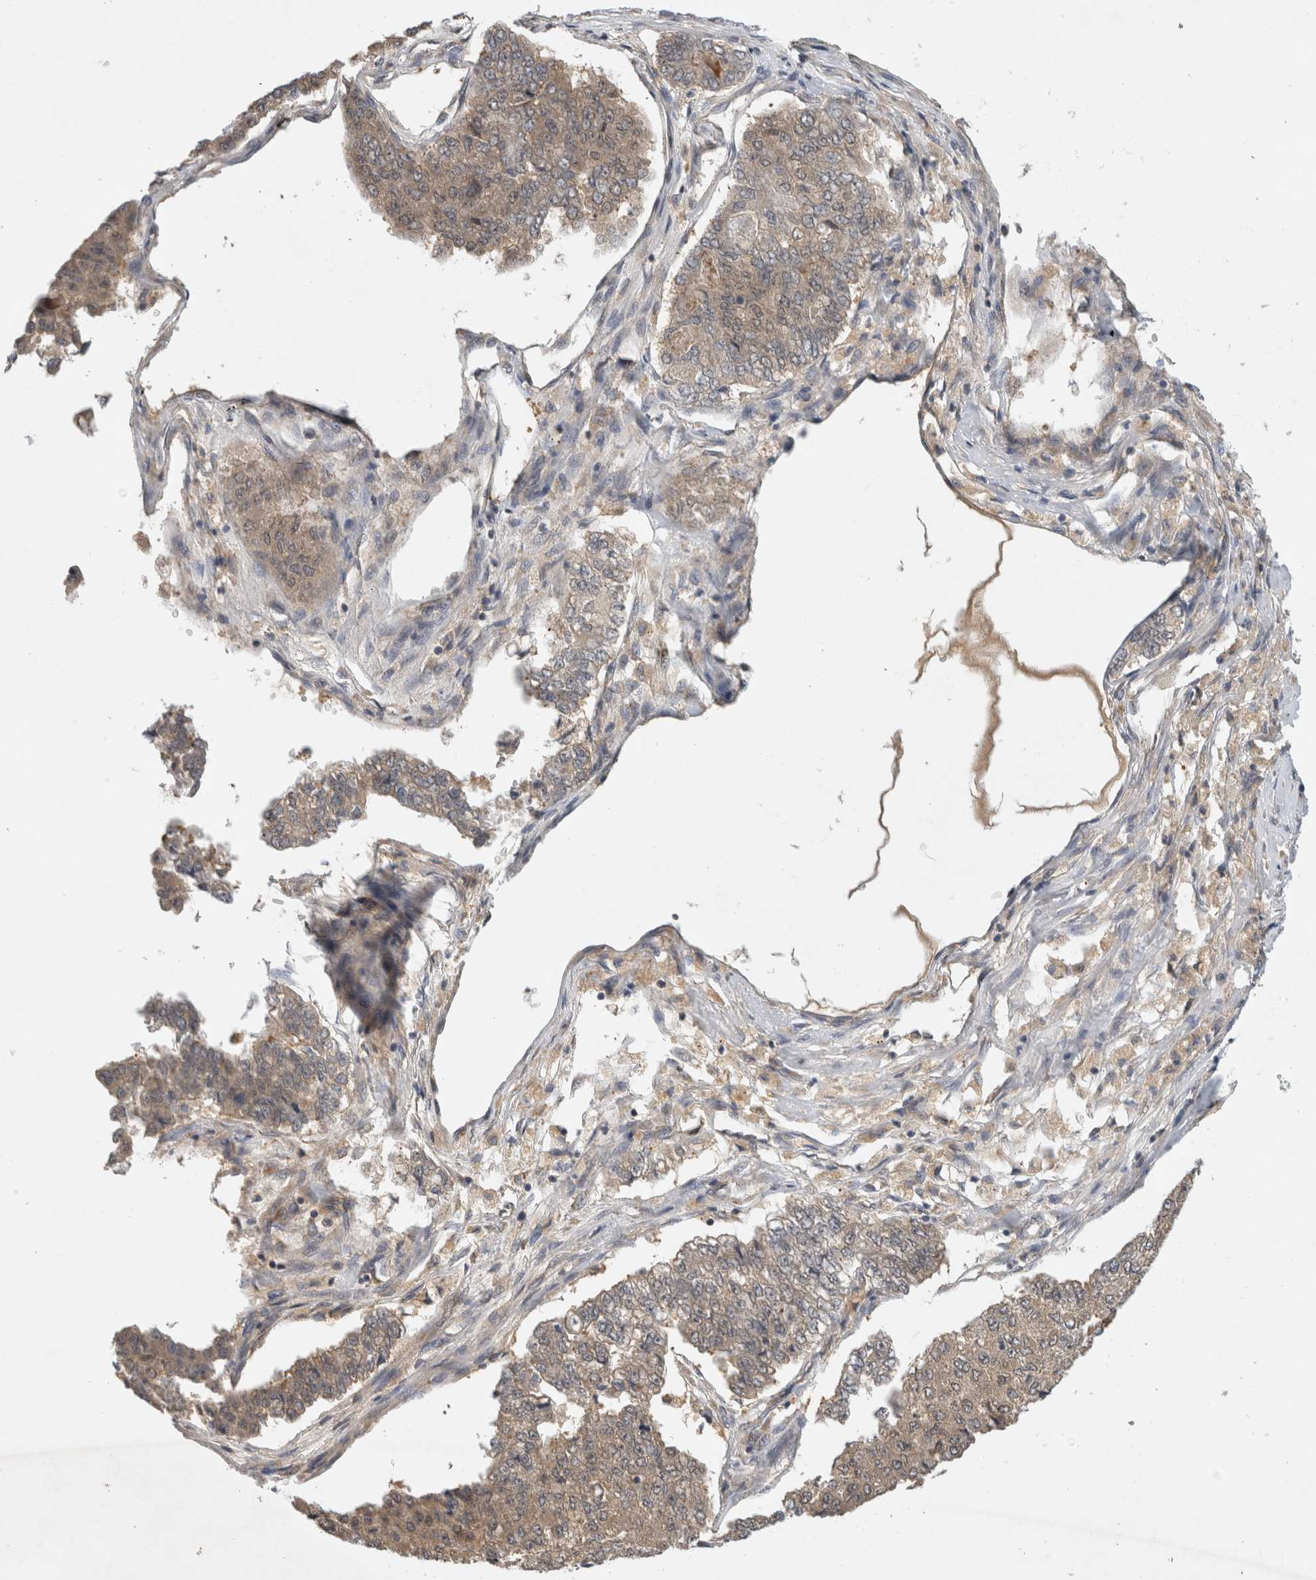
{"staining": {"intensity": "weak", "quantity": ">75%", "location": "cytoplasmic/membranous"}, "tissue": "pancreatic cancer", "cell_type": "Tumor cells", "image_type": "cancer", "snomed": [{"axis": "morphology", "description": "Adenocarcinoma, NOS"}, {"axis": "topography", "description": "Pancreas"}], "caption": "Protein positivity by IHC displays weak cytoplasmic/membranous staining in approximately >75% of tumor cells in pancreatic cancer (adenocarcinoma).", "gene": "AASDHPPT", "patient": {"sex": "male", "age": 50}}